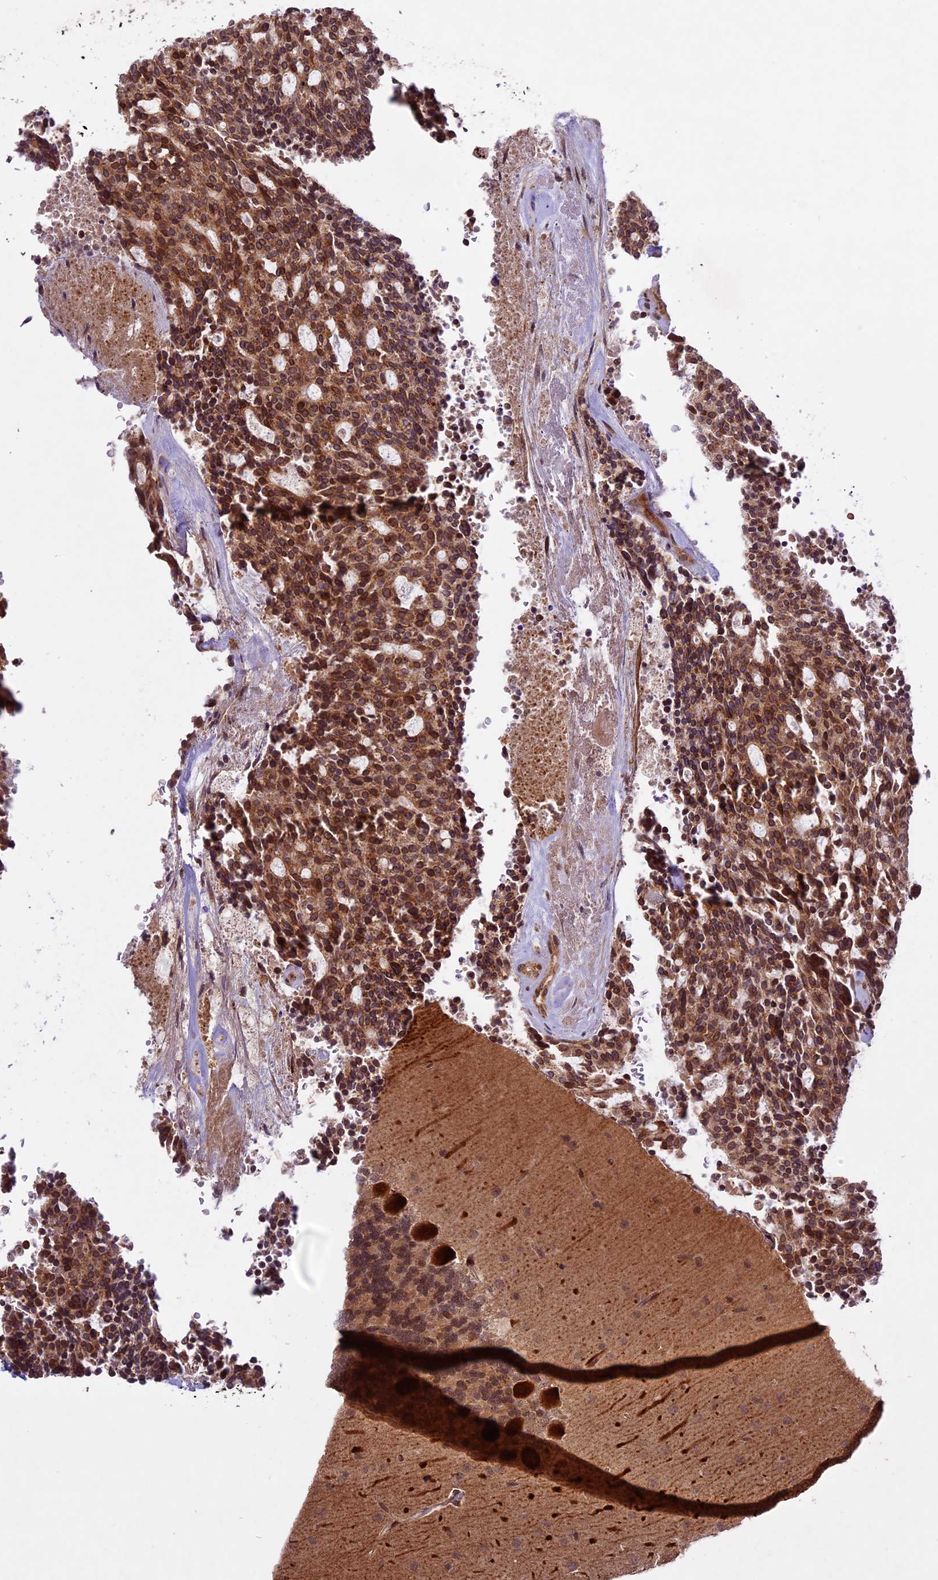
{"staining": {"intensity": "moderate", "quantity": ">75%", "location": "cytoplasmic/membranous,nuclear"}, "tissue": "carcinoid", "cell_type": "Tumor cells", "image_type": "cancer", "snomed": [{"axis": "morphology", "description": "Carcinoid, malignant, NOS"}, {"axis": "topography", "description": "Pancreas"}], "caption": "There is medium levels of moderate cytoplasmic/membranous and nuclear positivity in tumor cells of malignant carcinoid, as demonstrated by immunohistochemical staining (brown color).", "gene": "DGKH", "patient": {"sex": "female", "age": 54}}